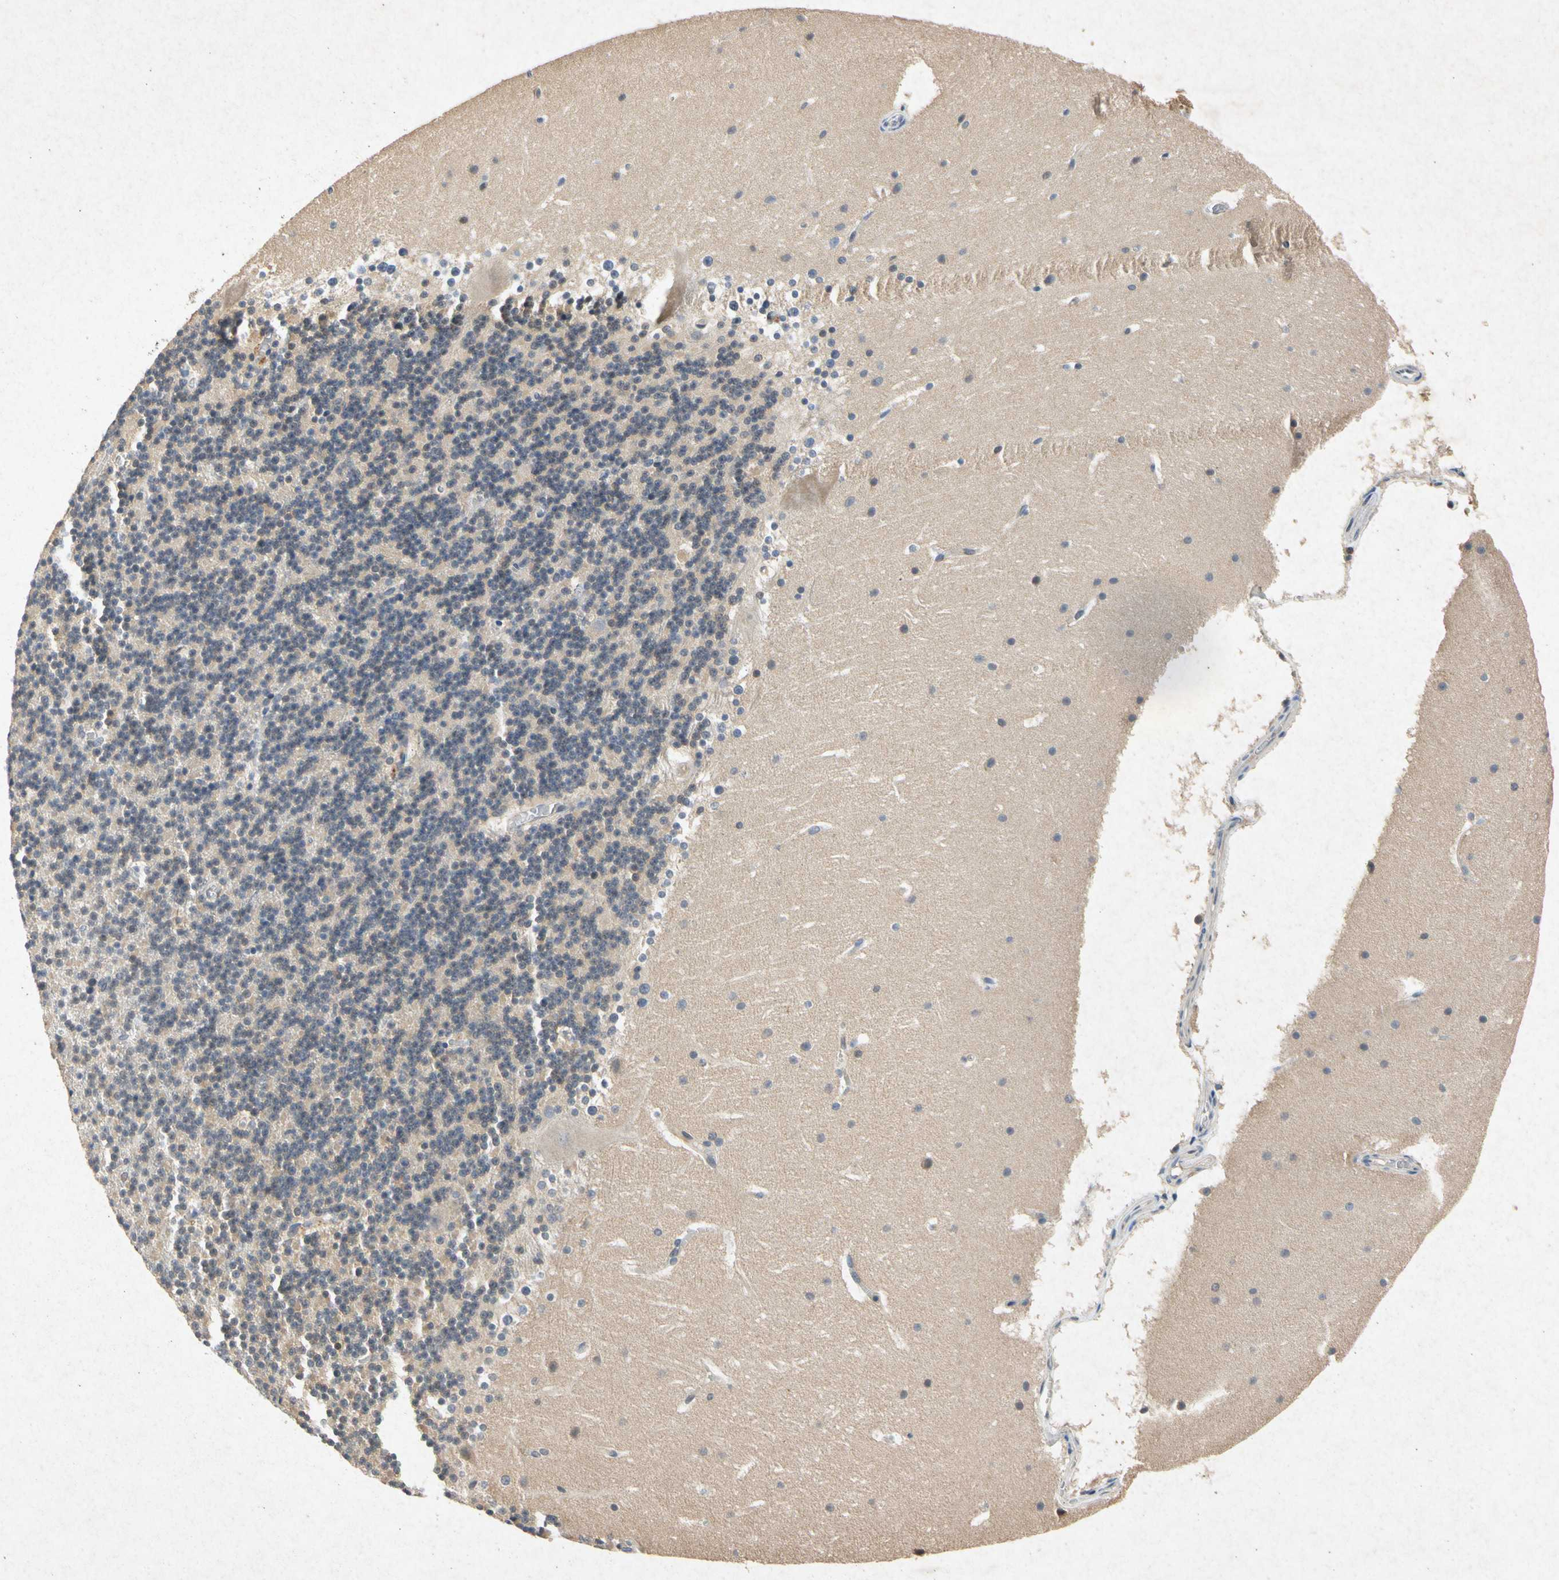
{"staining": {"intensity": "weak", "quantity": "25%-75%", "location": "cytoplasmic/membranous"}, "tissue": "cerebellum", "cell_type": "Cells in granular layer", "image_type": "normal", "snomed": [{"axis": "morphology", "description": "Normal tissue, NOS"}, {"axis": "topography", "description": "Cerebellum"}], "caption": "Normal cerebellum reveals weak cytoplasmic/membranous staining in approximately 25%-75% of cells in granular layer.", "gene": "RPS6KA1", "patient": {"sex": "female", "age": 19}}